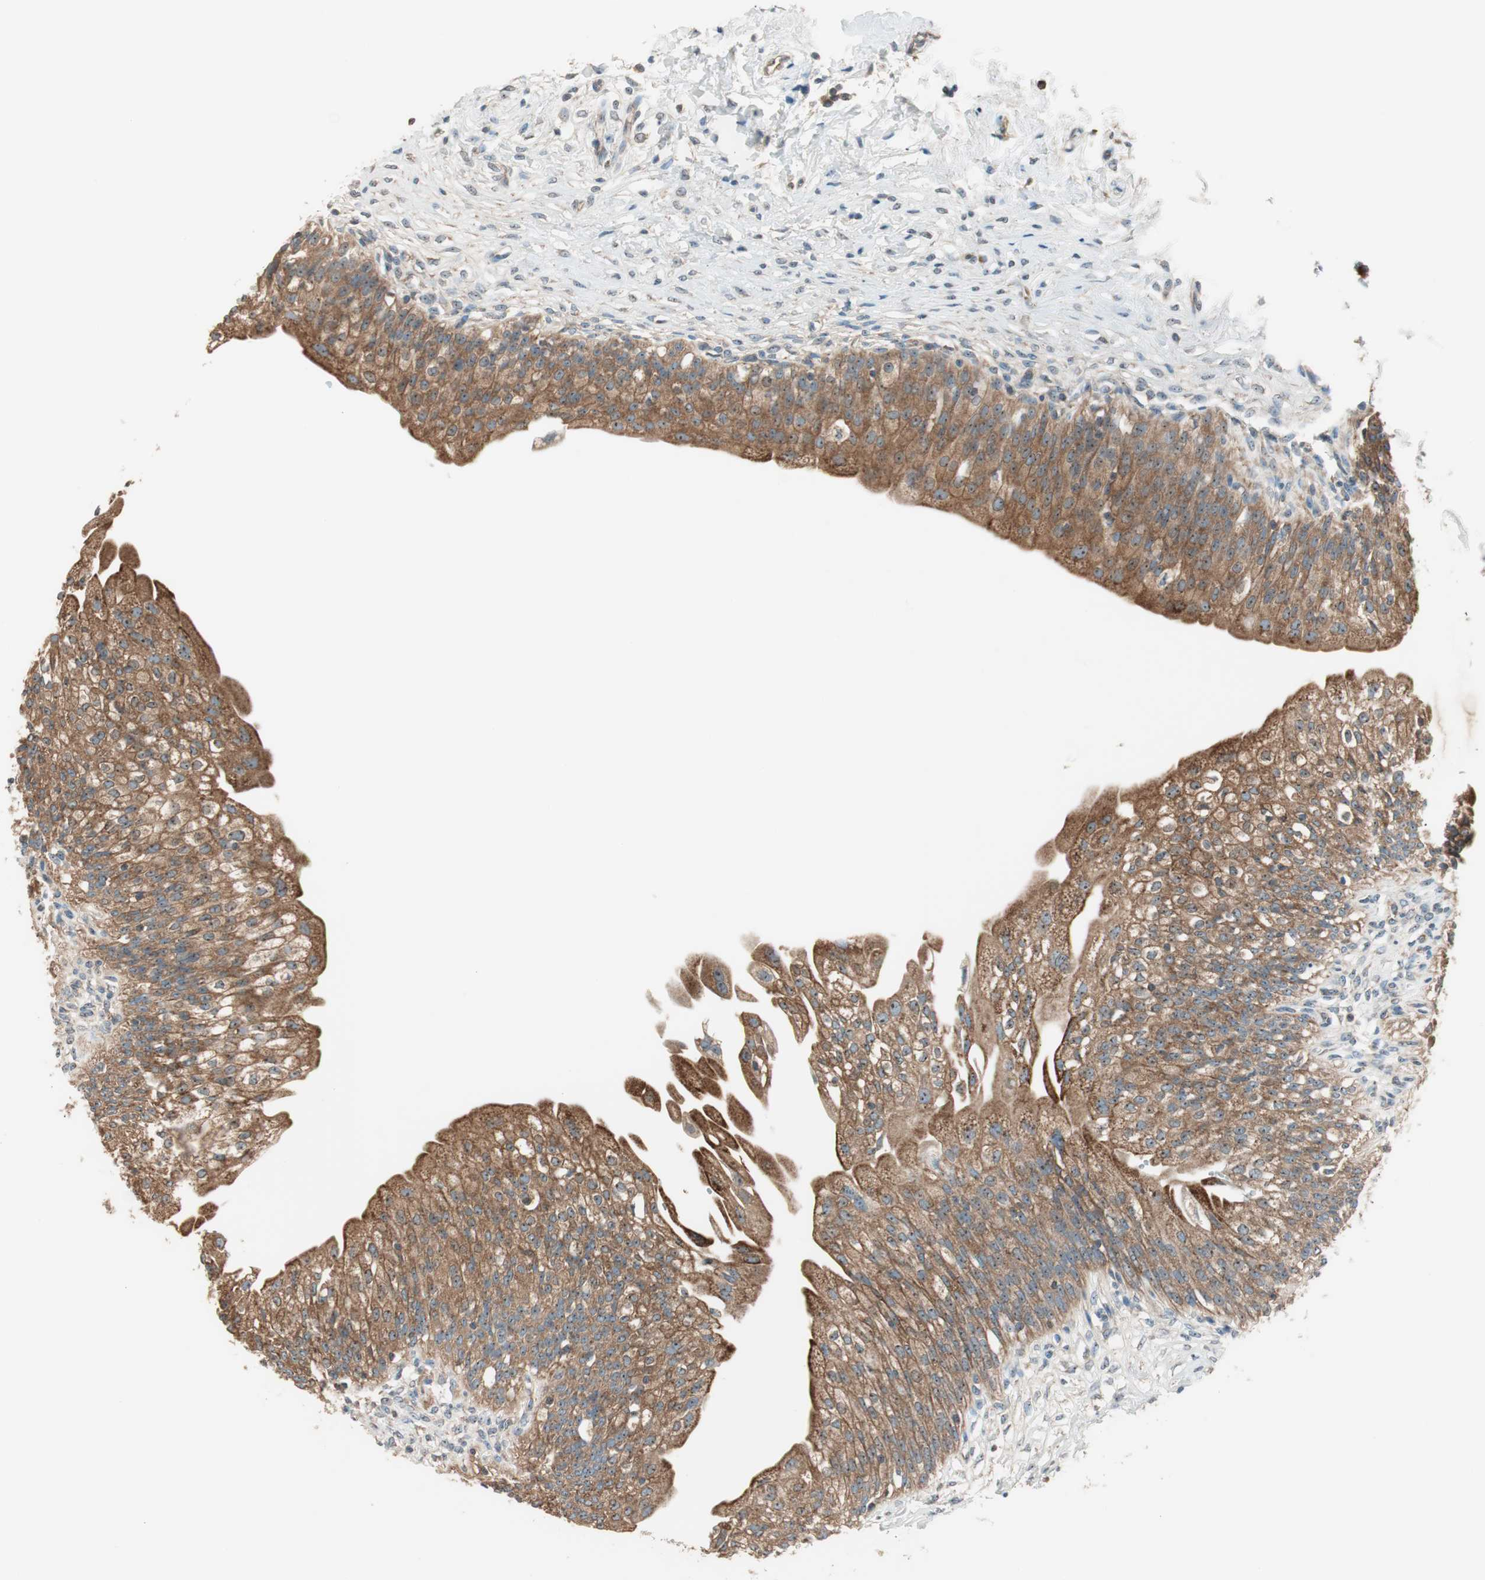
{"staining": {"intensity": "strong", "quantity": ">75%", "location": "cytoplasmic/membranous"}, "tissue": "urinary bladder", "cell_type": "Urothelial cells", "image_type": "normal", "snomed": [{"axis": "morphology", "description": "Normal tissue, NOS"}, {"axis": "morphology", "description": "Inflammation, NOS"}, {"axis": "topography", "description": "Urinary bladder"}], "caption": "Protein staining of normal urinary bladder reveals strong cytoplasmic/membranous staining in approximately >75% of urothelial cells.", "gene": "CC2D1A", "patient": {"sex": "female", "age": 80}}